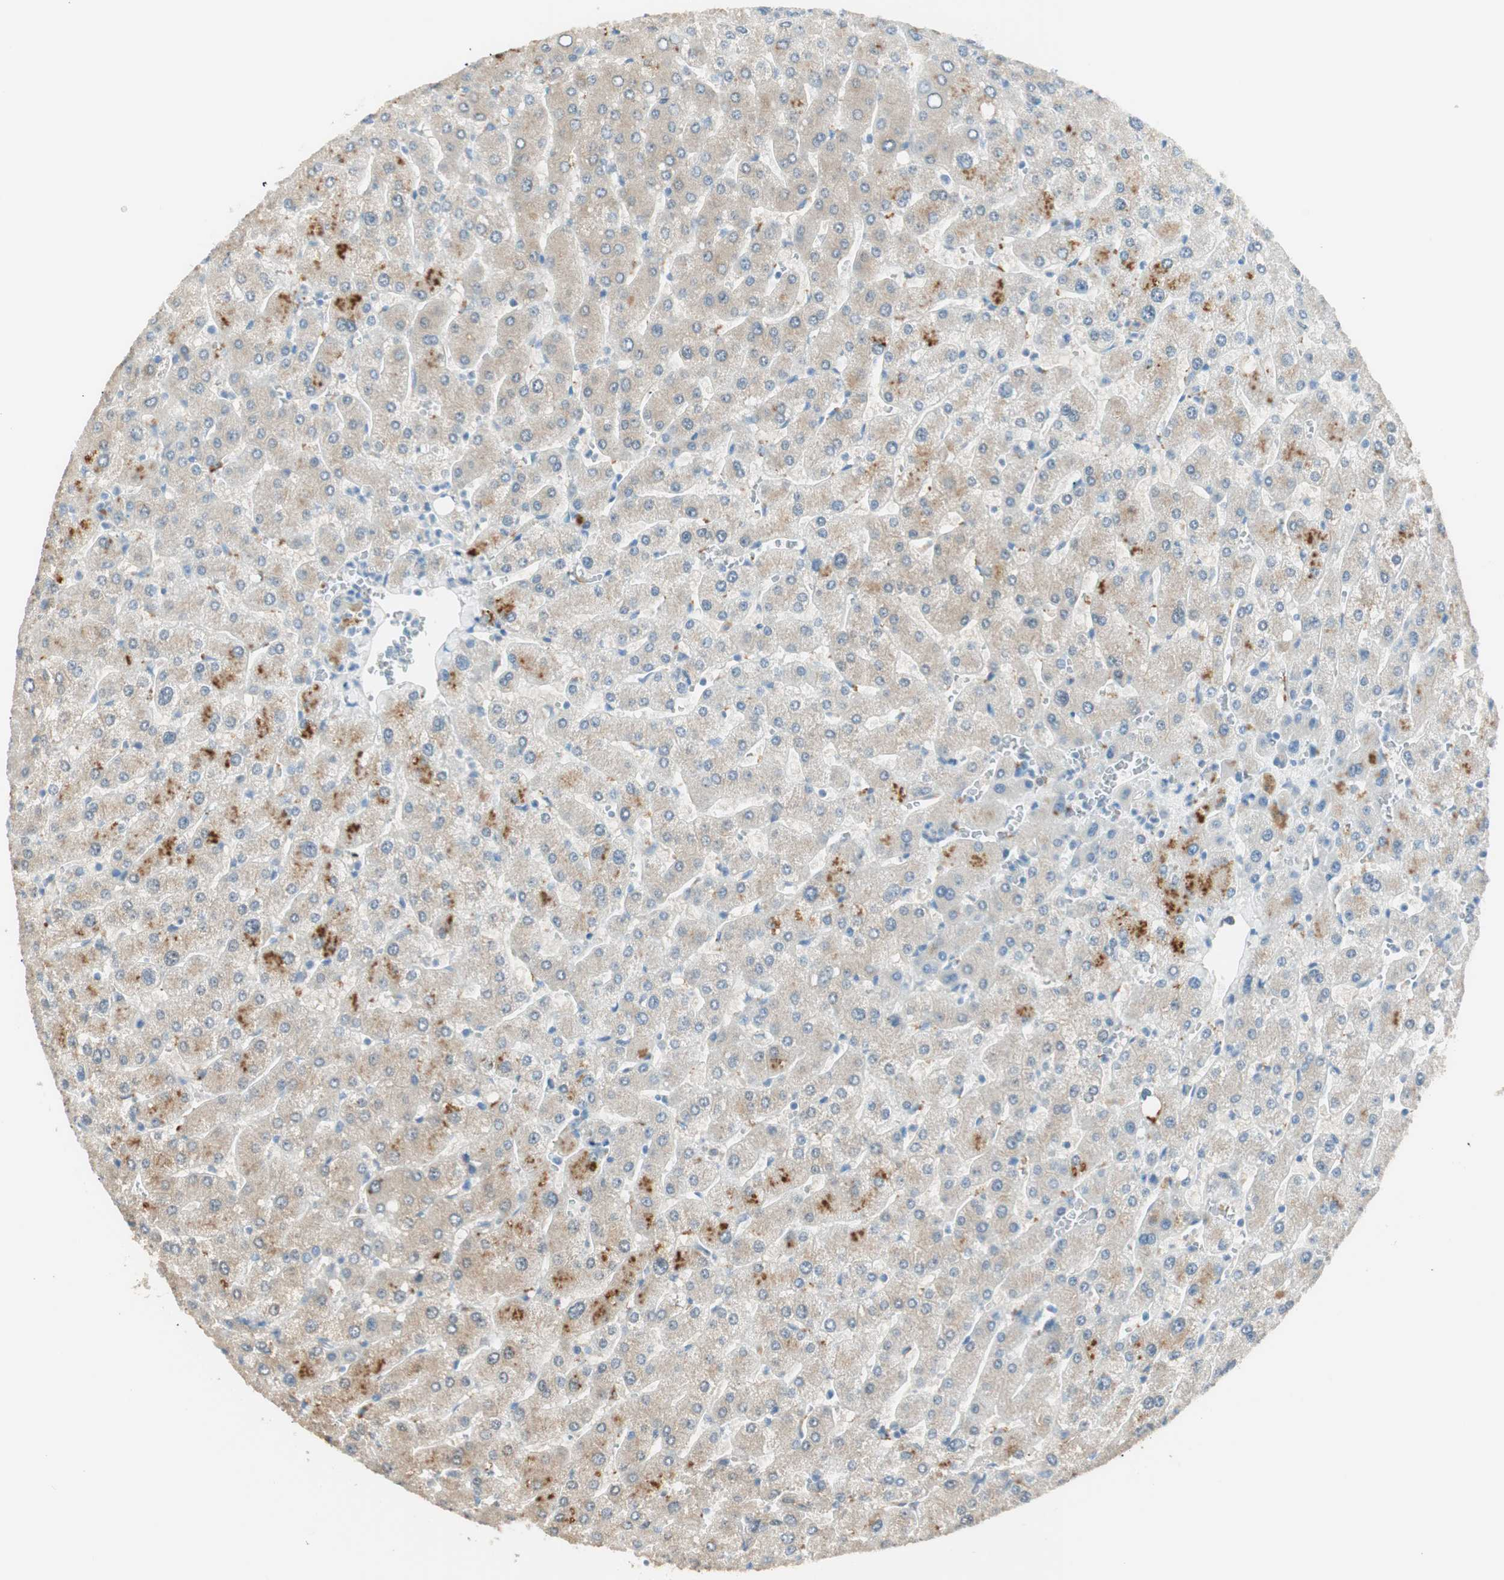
{"staining": {"intensity": "negative", "quantity": "none", "location": "none"}, "tissue": "liver", "cell_type": "Cholangiocytes", "image_type": "normal", "snomed": [{"axis": "morphology", "description": "Normal tissue, NOS"}, {"axis": "topography", "description": "Liver"}], "caption": "This image is of normal liver stained with IHC to label a protein in brown with the nuclei are counter-stained blue. There is no expression in cholangiocytes. The staining was performed using DAB (3,3'-diaminobenzidine) to visualize the protein expression in brown, while the nuclei were stained in blue with hematoxylin (Magnification: 20x).", "gene": "HPGD", "patient": {"sex": "male", "age": 67}}